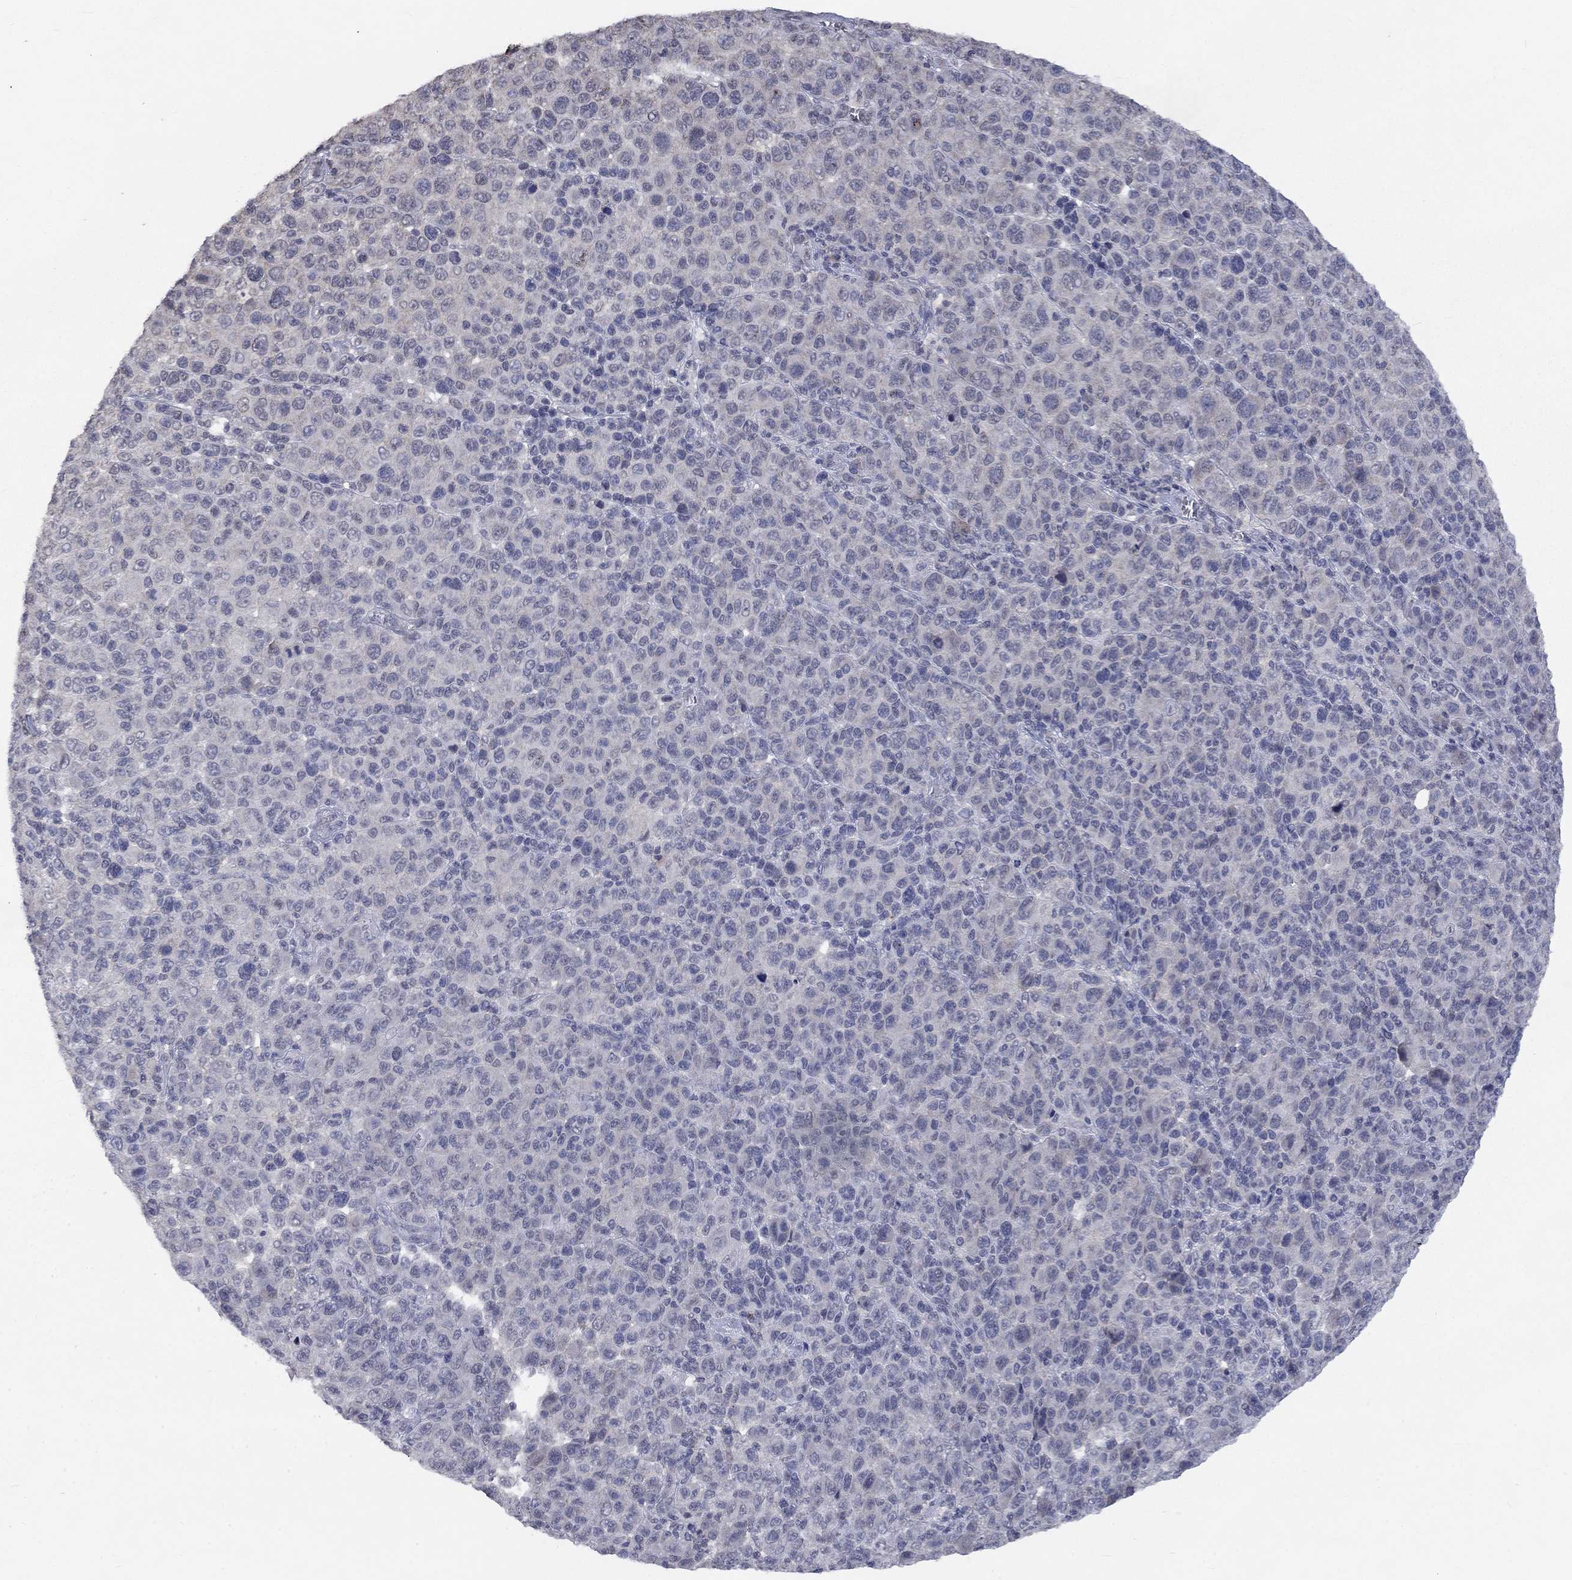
{"staining": {"intensity": "negative", "quantity": "none", "location": "none"}, "tissue": "melanoma", "cell_type": "Tumor cells", "image_type": "cancer", "snomed": [{"axis": "morphology", "description": "Malignant melanoma, NOS"}, {"axis": "topography", "description": "Skin"}], "caption": "A histopathology image of human malignant melanoma is negative for staining in tumor cells.", "gene": "SPATA33", "patient": {"sex": "female", "age": 57}}